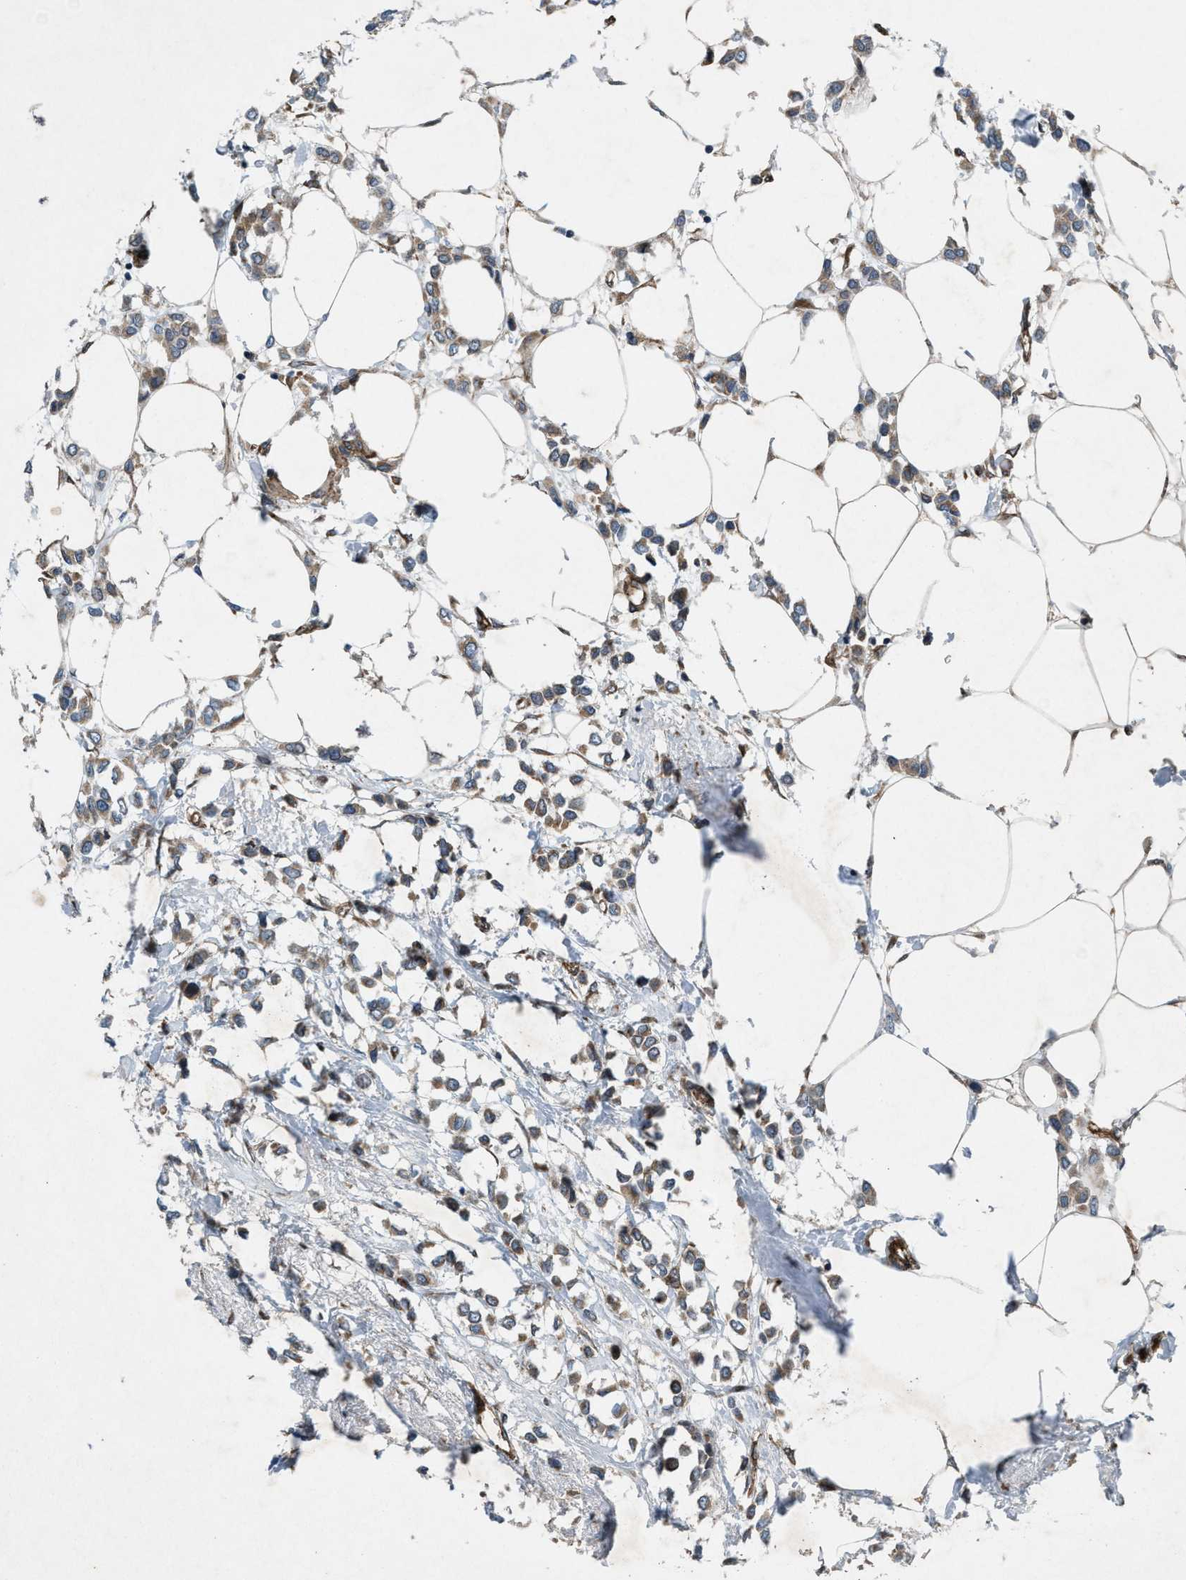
{"staining": {"intensity": "weak", "quantity": ">75%", "location": "cytoplasmic/membranous"}, "tissue": "breast cancer", "cell_type": "Tumor cells", "image_type": "cancer", "snomed": [{"axis": "morphology", "description": "Lobular carcinoma"}, {"axis": "topography", "description": "Breast"}], "caption": "Protein analysis of breast cancer tissue exhibits weak cytoplasmic/membranous positivity in about >75% of tumor cells.", "gene": "URGCP", "patient": {"sex": "female", "age": 51}}